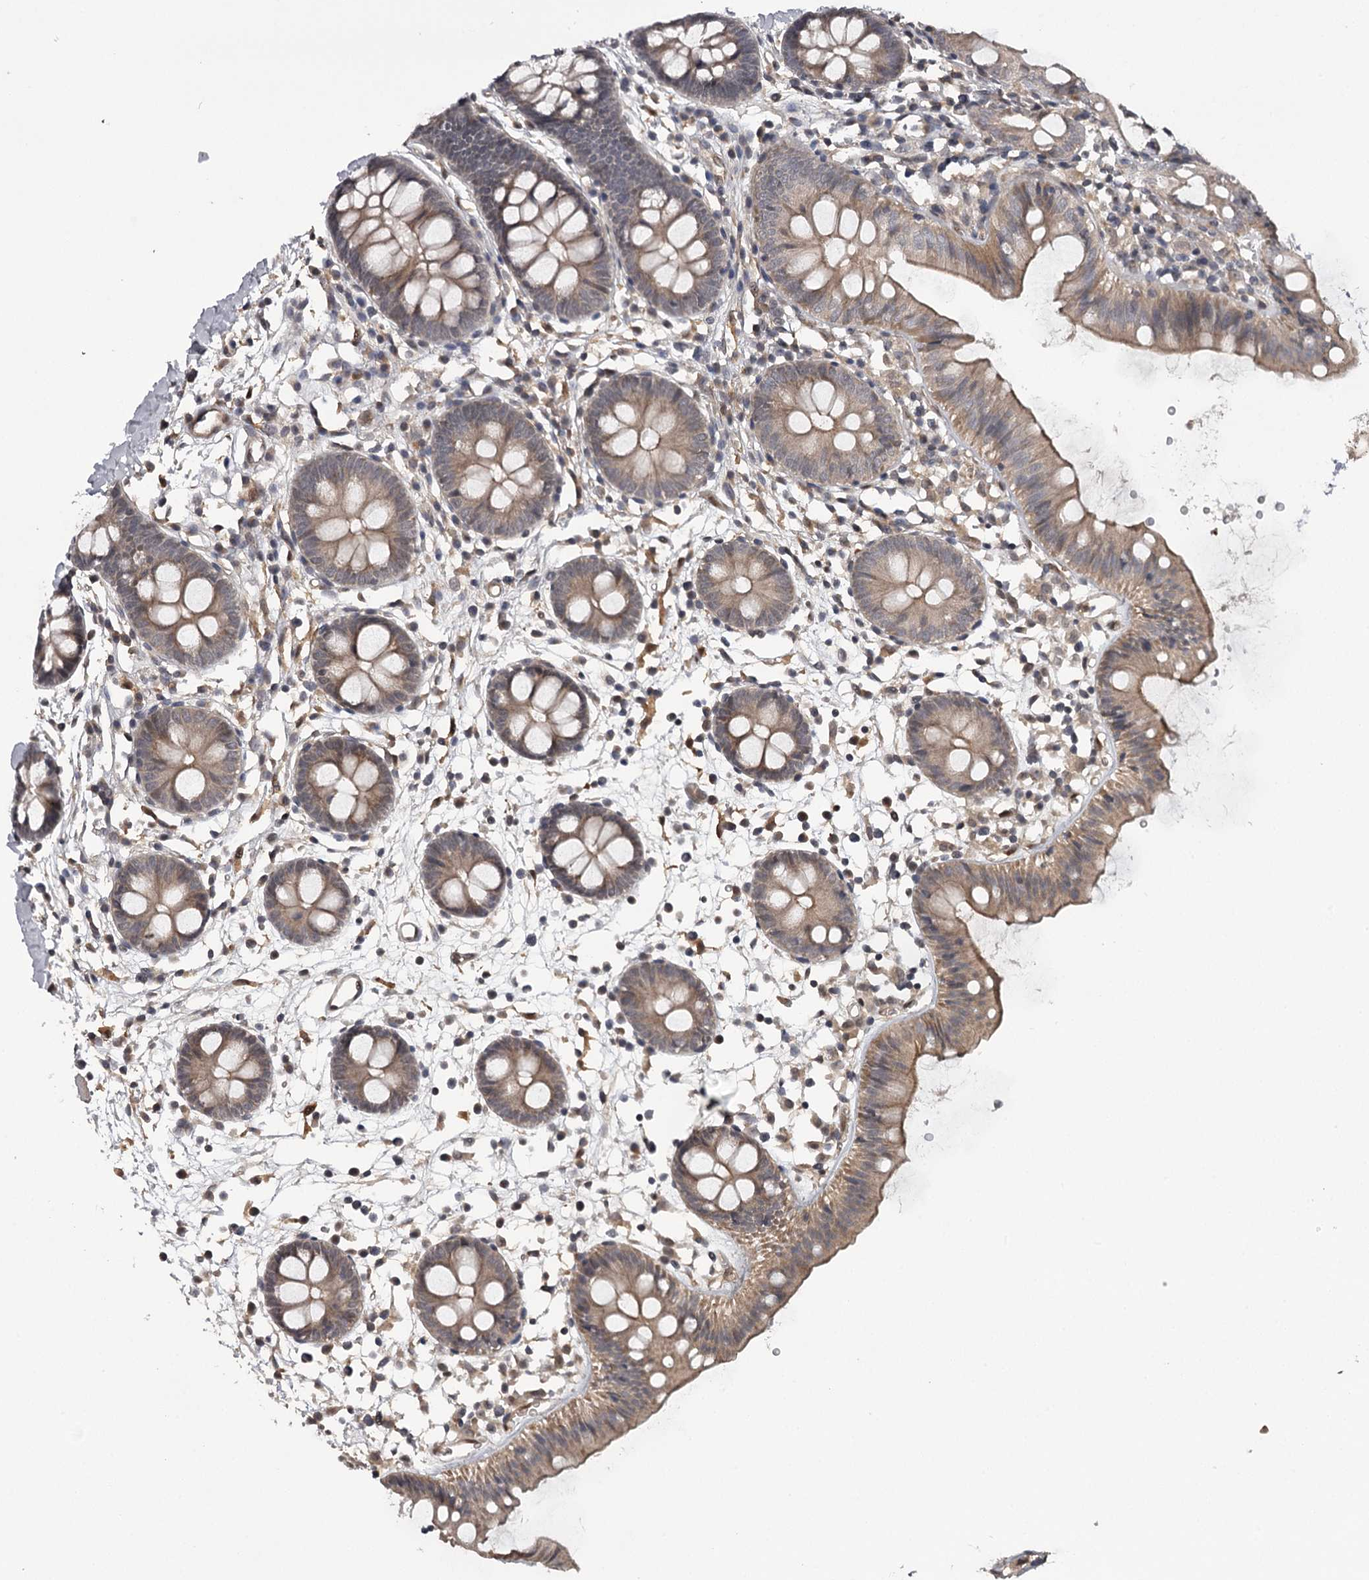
{"staining": {"intensity": "weak", "quantity": ">75%", "location": "cytoplasmic/membranous"}, "tissue": "colon", "cell_type": "Endothelial cells", "image_type": "normal", "snomed": [{"axis": "morphology", "description": "Normal tissue, NOS"}, {"axis": "topography", "description": "Colon"}], "caption": "An image of human colon stained for a protein shows weak cytoplasmic/membranous brown staining in endothelial cells. The staining is performed using DAB brown chromogen to label protein expression. The nuclei are counter-stained blue using hematoxylin.", "gene": "CWF19L2", "patient": {"sex": "male", "age": 56}}